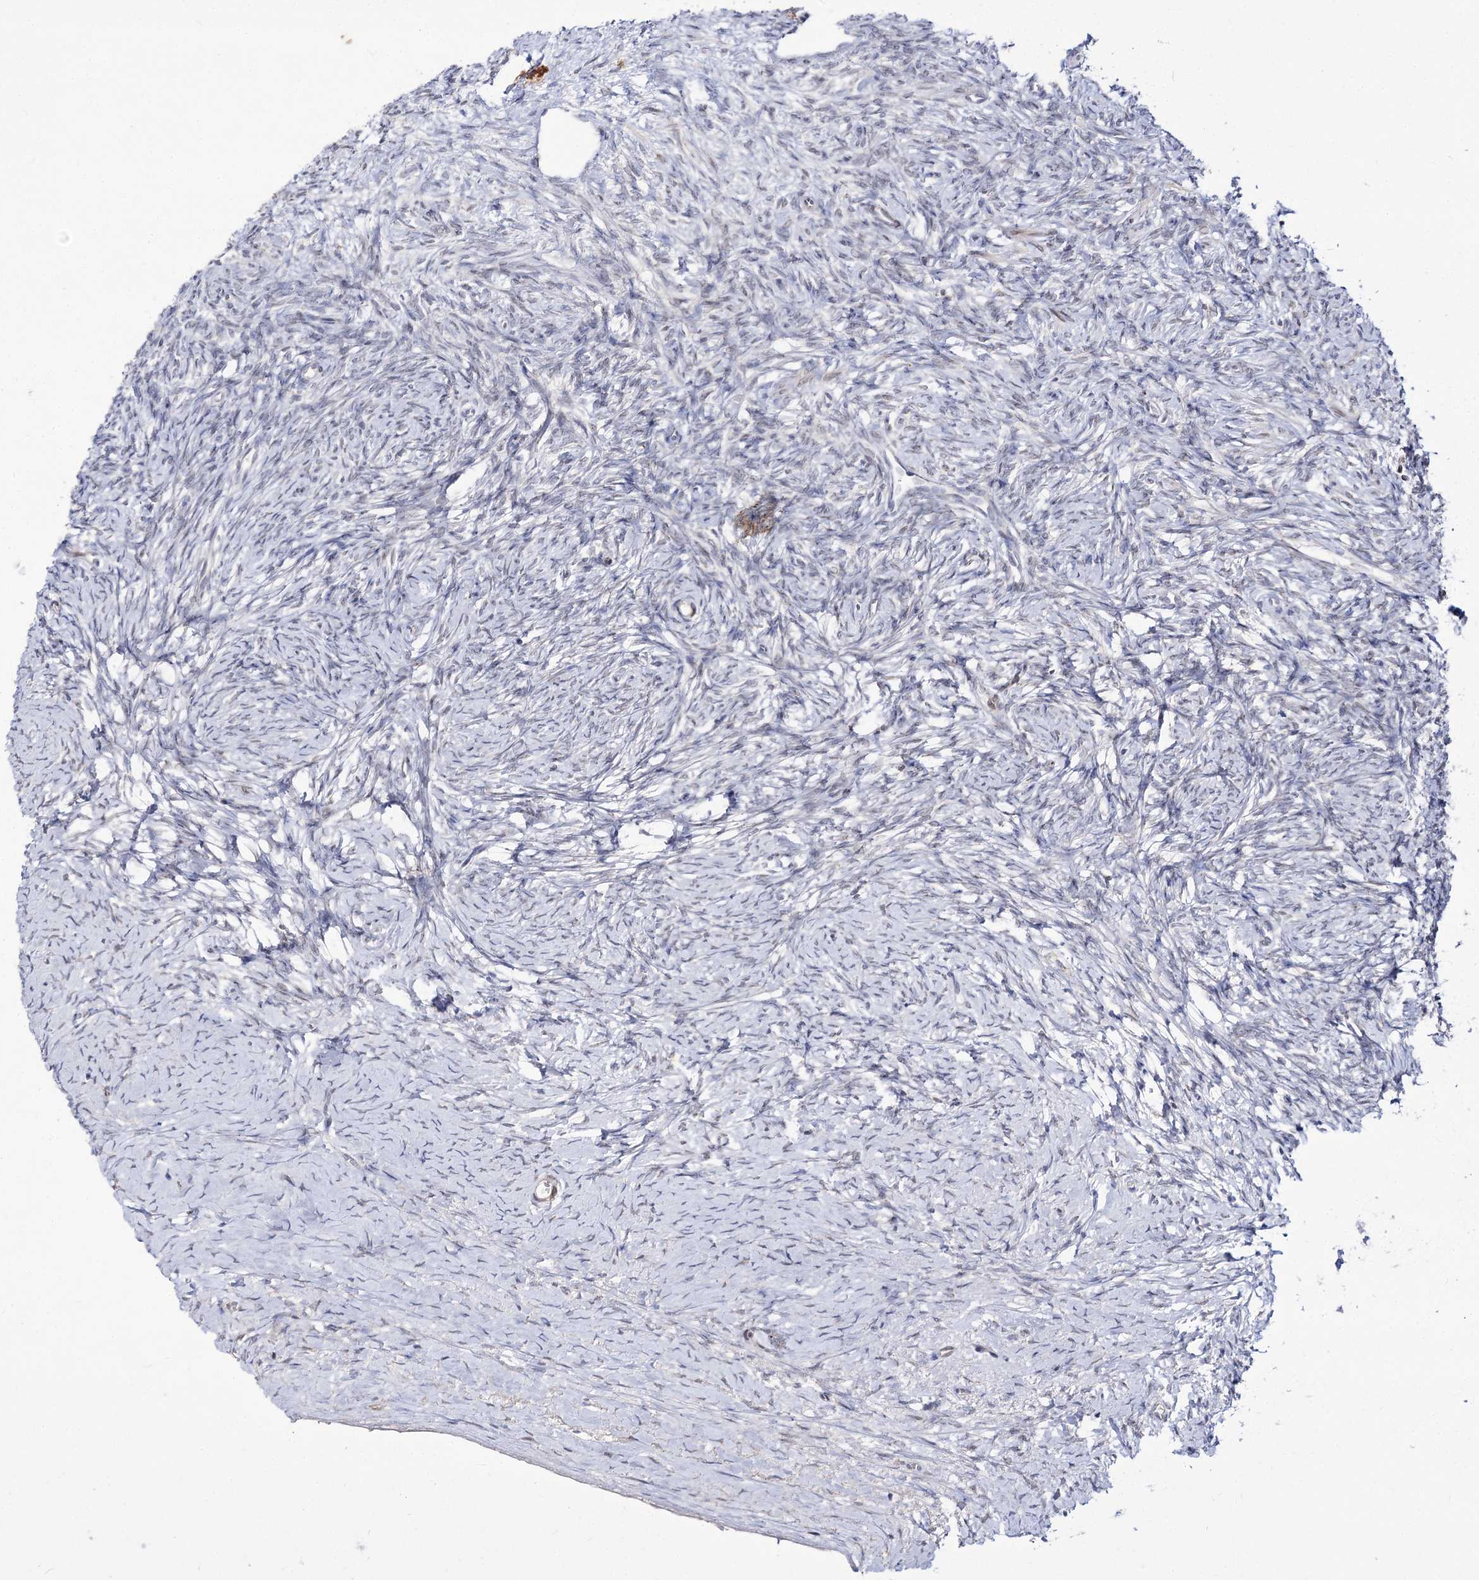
{"staining": {"intensity": "negative", "quantity": "none", "location": "none"}, "tissue": "ovary", "cell_type": "Ovarian stroma cells", "image_type": "normal", "snomed": [{"axis": "morphology", "description": "Normal tissue, NOS"}, {"axis": "morphology", "description": "Developmental malformation"}, {"axis": "topography", "description": "Ovary"}], "caption": "DAB immunohistochemical staining of normal human ovary displays no significant positivity in ovarian stroma cells.", "gene": "C11orf80", "patient": {"sex": "female", "age": 39}}